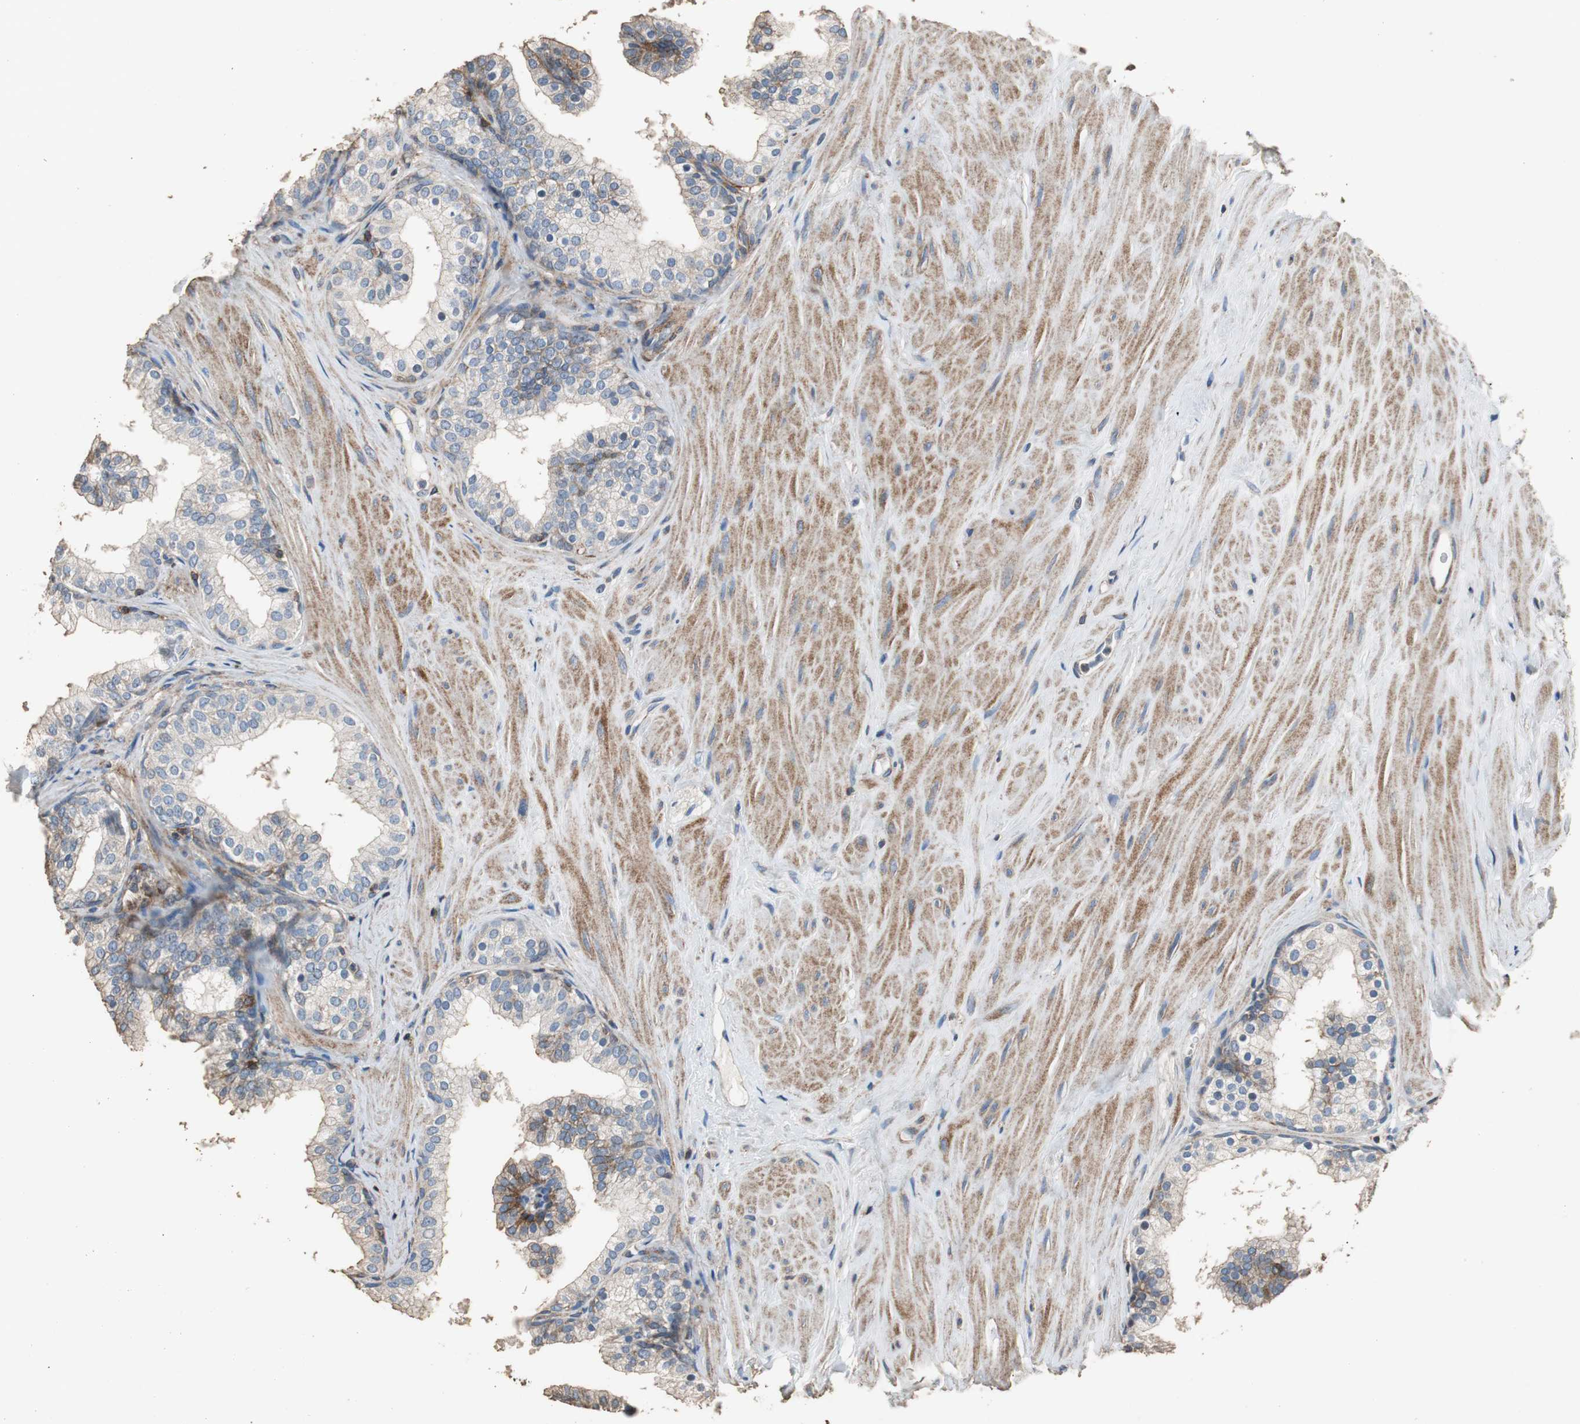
{"staining": {"intensity": "moderate", "quantity": "<25%", "location": "cytoplasmic/membranous"}, "tissue": "prostate", "cell_type": "Glandular cells", "image_type": "normal", "snomed": [{"axis": "morphology", "description": "Normal tissue, NOS"}, {"axis": "topography", "description": "Prostate"}], "caption": "Prostate stained with immunohistochemistry (IHC) reveals moderate cytoplasmic/membranous expression in about <25% of glandular cells.", "gene": "PRKRA", "patient": {"sex": "male", "age": 60}}